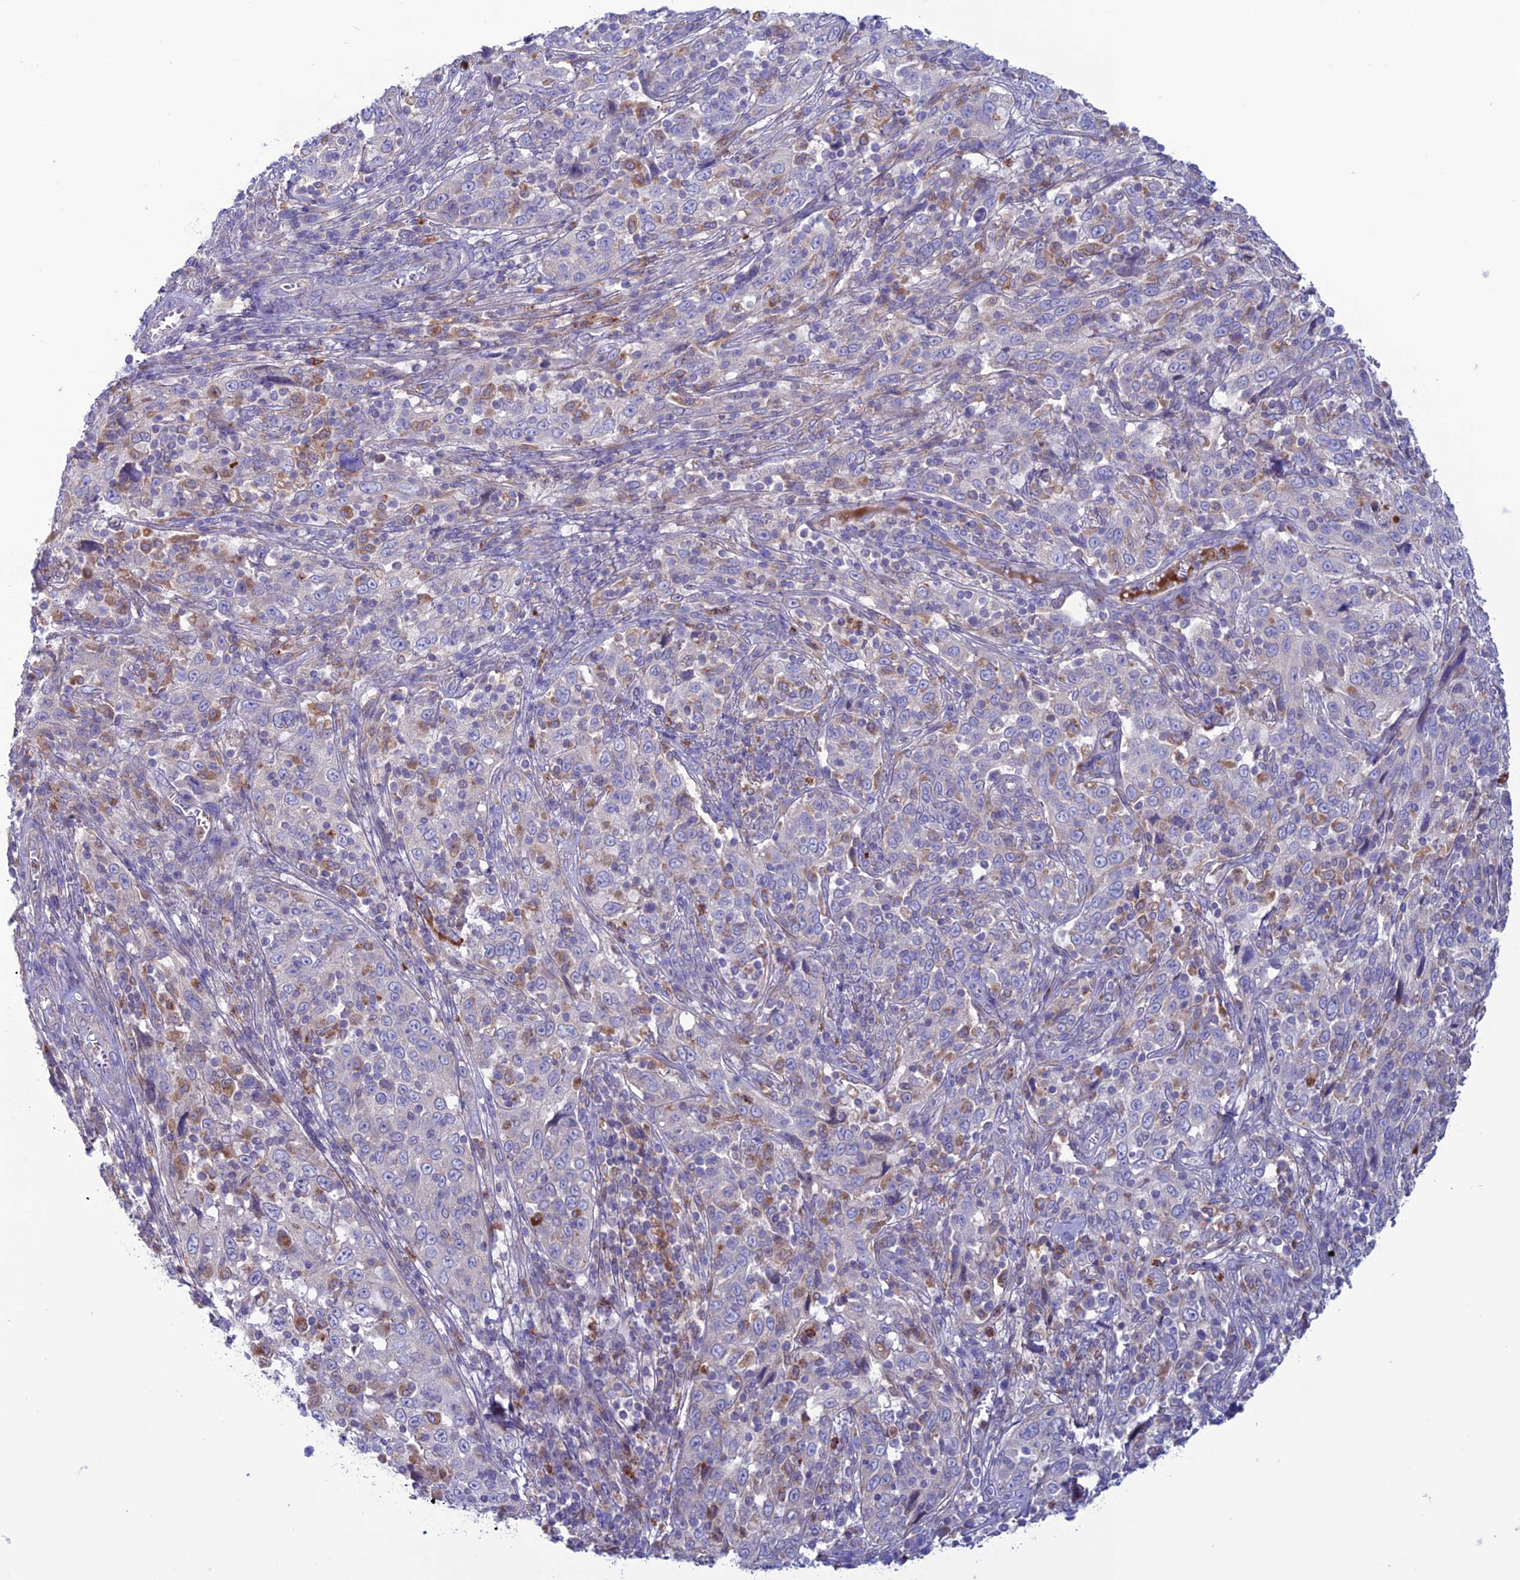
{"staining": {"intensity": "negative", "quantity": "none", "location": "none"}, "tissue": "cervical cancer", "cell_type": "Tumor cells", "image_type": "cancer", "snomed": [{"axis": "morphology", "description": "Squamous cell carcinoma, NOS"}, {"axis": "topography", "description": "Cervix"}], "caption": "Protein analysis of cervical squamous cell carcinoma demonstrates no significant staining in tumor cells. (DAB immunohistochemistry with hematoxylin counter stain).", "gene": "CLCN7", "patient": {"sex": "female", "age": 46}}